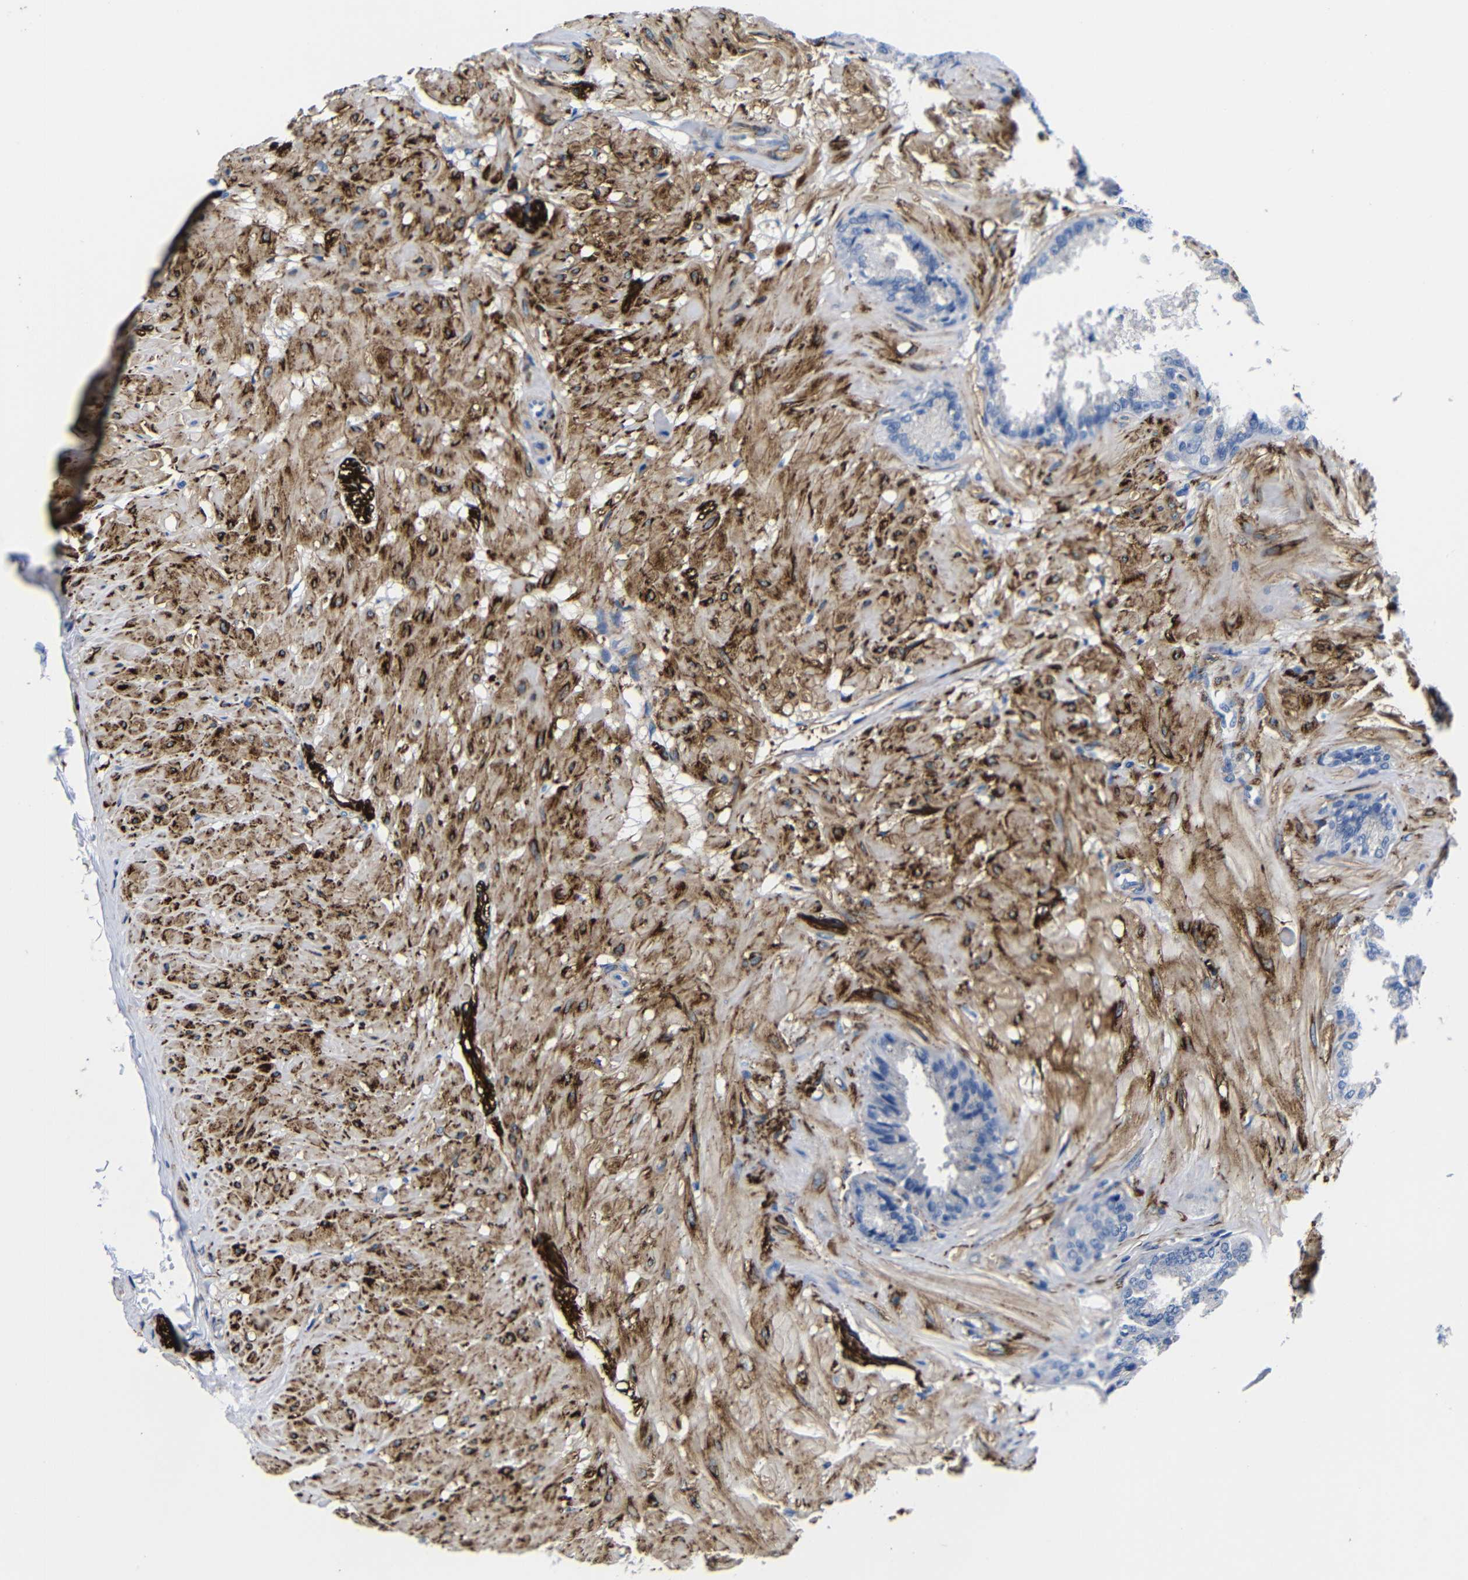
{"staining": {"intensity": "negative", "quantity": "none", "location": "none"}, "tissue": "seminal vesicle", "cell_type": "Glandular cells", "image_type": "normal", "snomed": [{"axis": "morphology", "description": "Normal tissue, NOS"}, {"axis": "topography", "description": "Seminal veicle"}], "caption": "Seminal vesicle was stained to show a protein in brown. There is no significant staining in glandular cells. Nuclei are stained in blue.", "gene": "LRIG1", "patient": {"sex": "male", "age": 46}}